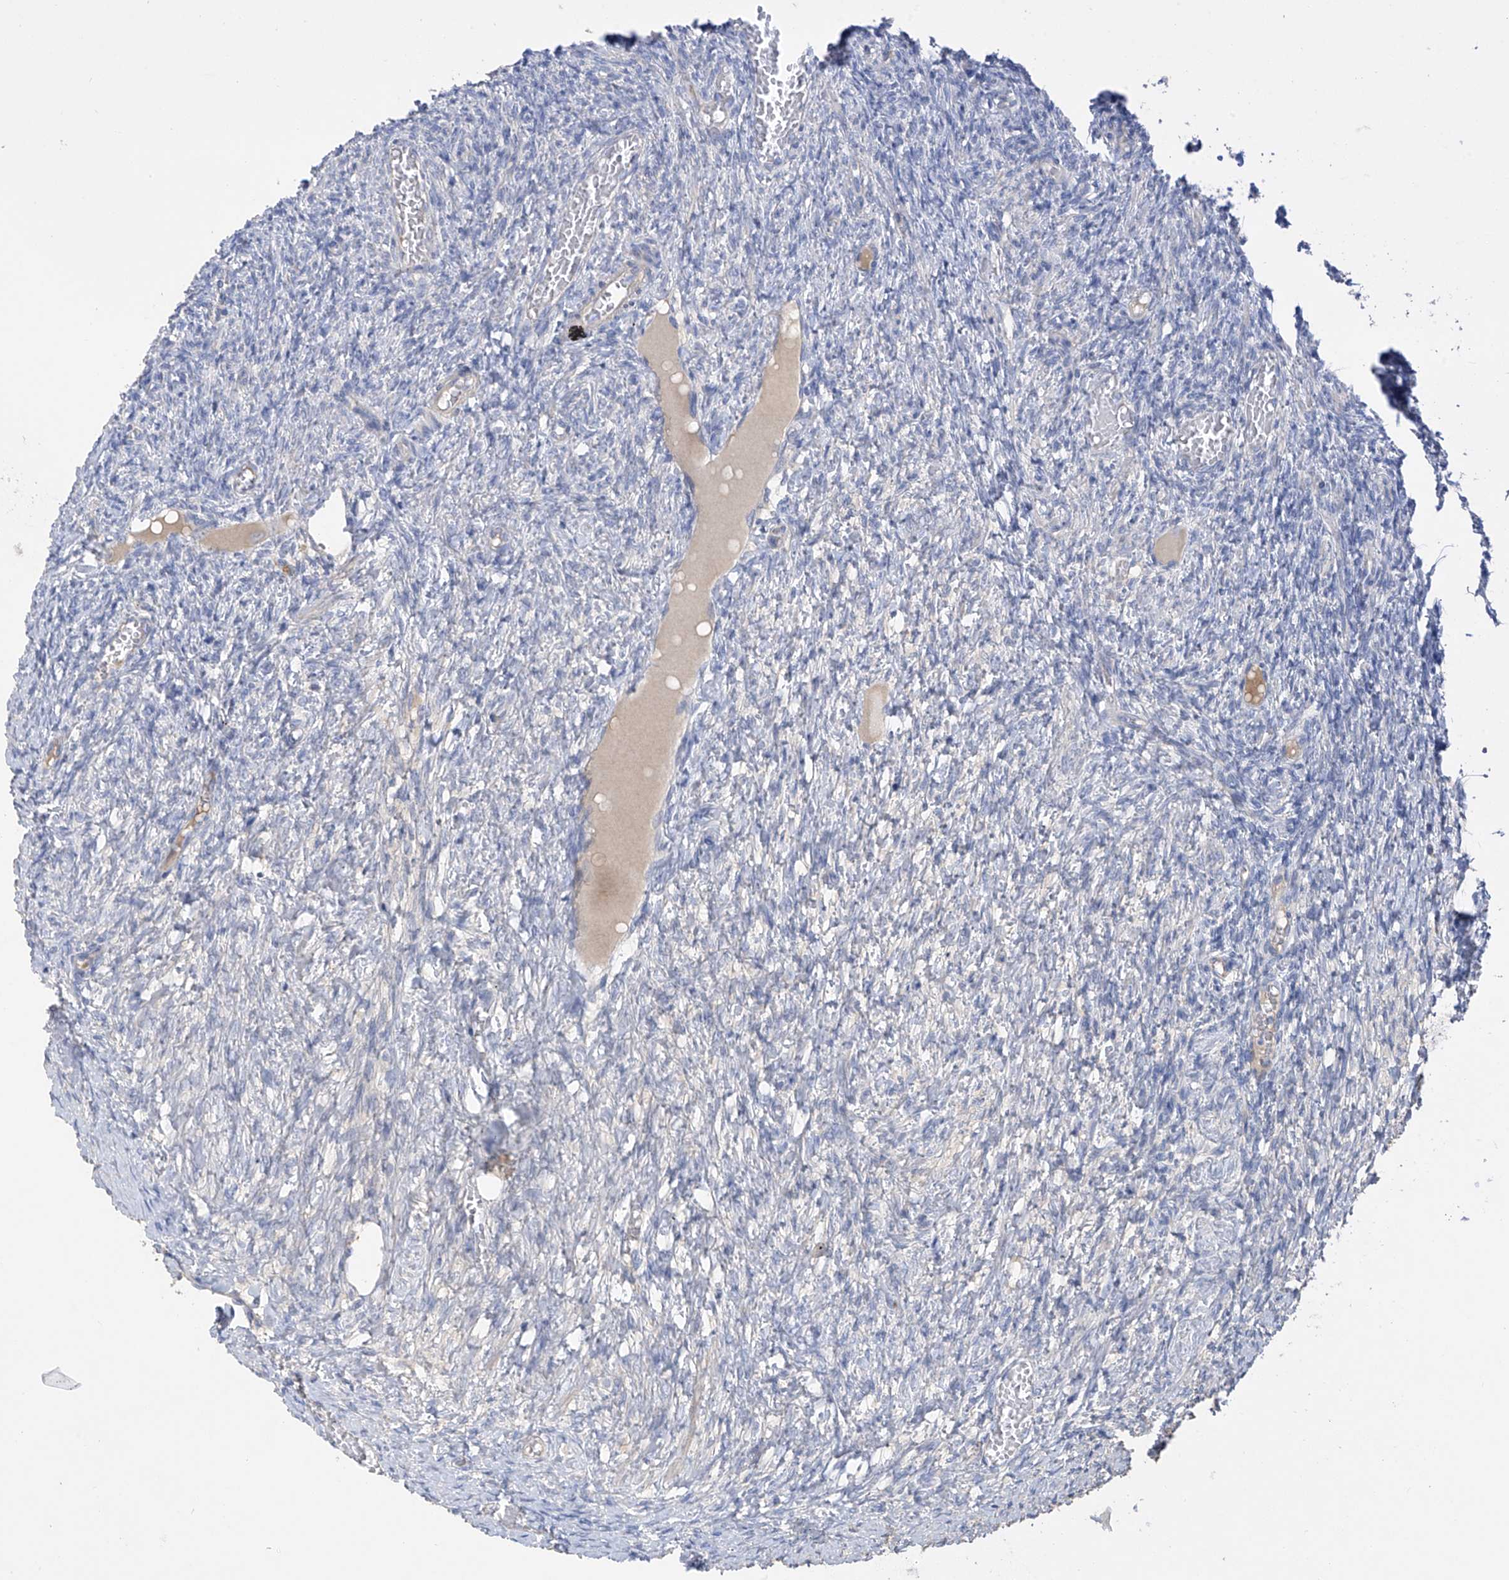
{"staining": {"intensity": "negative", "quantity": "none", "location": "none"}, "tissue": "ovary", "cell_type": "Ovarian stroma cells", "image_type": "normal", "snomed": [{"axis": "morphology", "description": "Normal tissue, NOS"}, {"axis": "topography", "description": "Ovary"}], "caption": "A high-resolution histopathology image shows immunohistochemistry staining of unremarkable ovary, which shows no significant positivity in ovarian stroma cells. (Immunohistochemistry (ihc), brightfield microscopy, high magnification).", "gene": "PRSS12", "patient": {"sex": "female", "age": 27}}